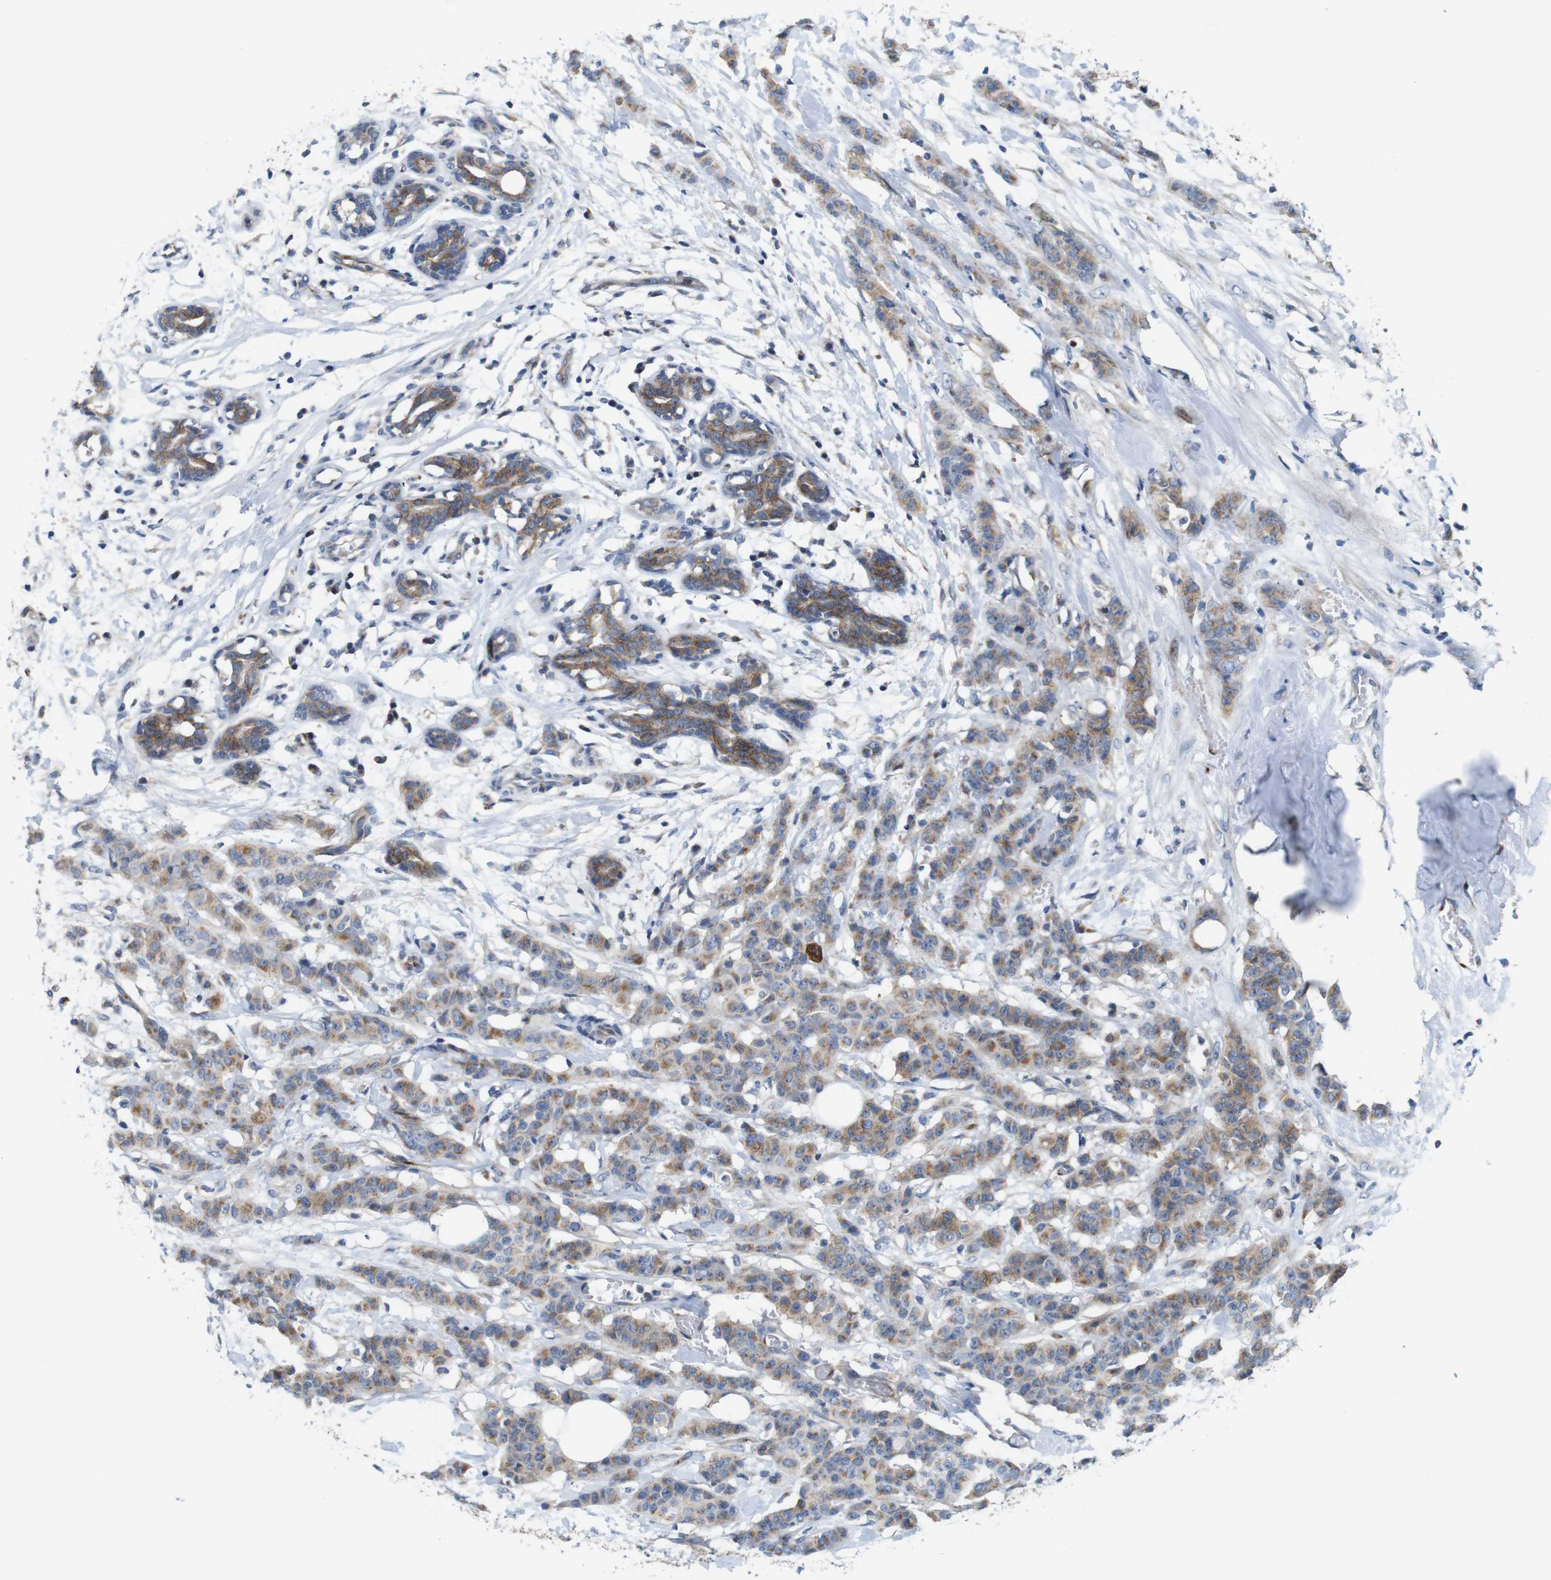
{"staining": {"intensity": "moderate", "quantity": ">75%", "location": "cytoplasmic/membranous"}, "tissue": "breast cancer", "cell_type": "Tumor cells", "image_type": "cancer", "snomed": [{"axis": "morphology", "description": "Normal tissue, NOS"}, {"axis": "morphology", "description": "Duct carcinoma"}, {"axis": "topography", "description": "Breast"}], "caption": "Intraductal carcinoma (breast) was stained to show a protein in brown. There is medium levels of moderate cytoplasmic/membranous positivity in approximately >75% of tumor cells. Nuclei are stained in blue.", "gene": "EFCAB14", "patient": {"sex": "female", "age": 40}}